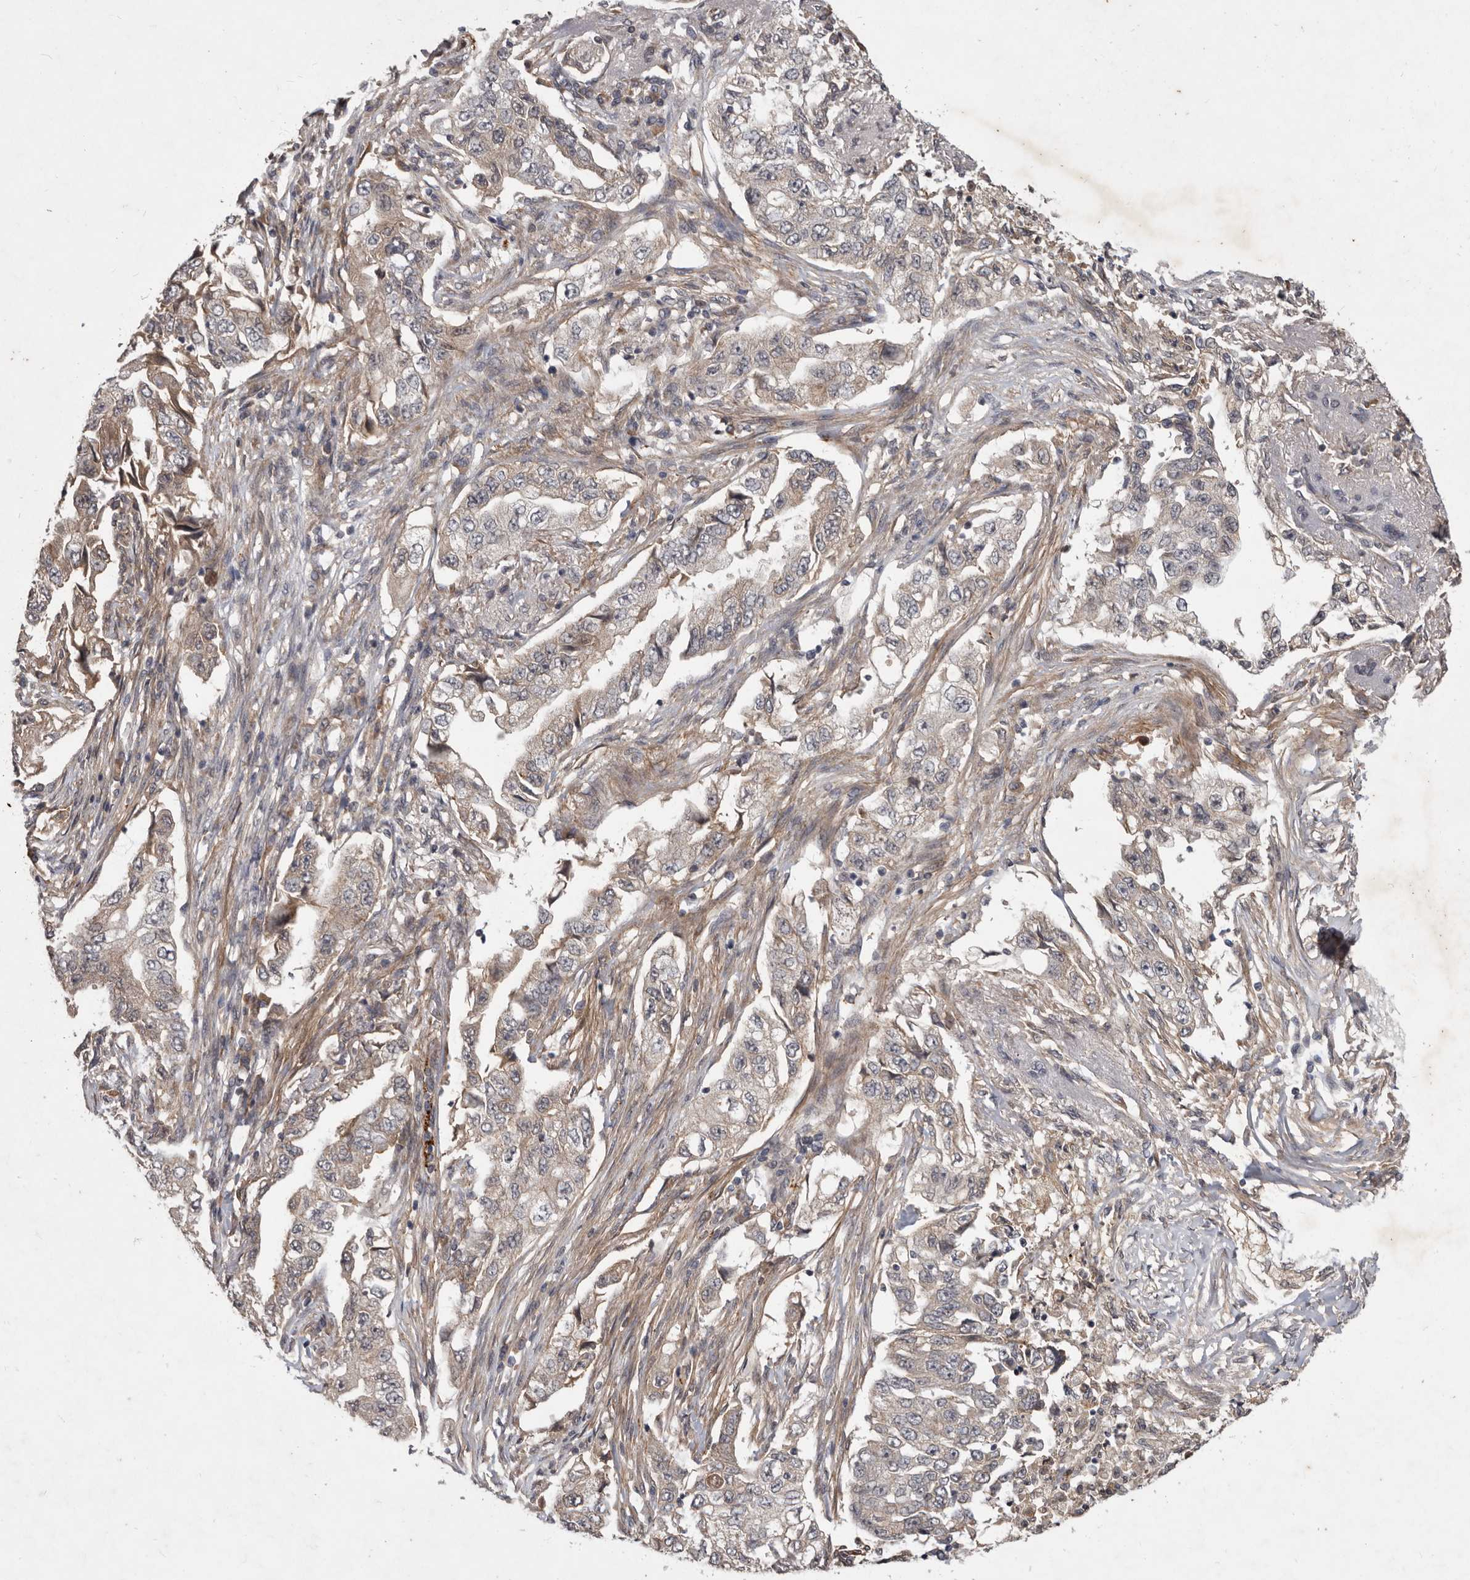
{"staining": {"intensity": "weak", "quantity": "<25%", "location": "cytoplasmic/membranous"}, "tissue": "lung cancer", "cell_type": "Tumor cells", "image_type": "cancer", "snomed": [{"axis": "morphology", "description": "Adenocarcinoma, NOS"}, {"axis": "topography", "description": "Lung"}], "caption": "Tumor cells show no significant positivity in lung adenocarcinoma. (Brightfield microscopy of DAB (3,3'-diaminobenzidine) immunohistochemistry (IHC) at high magnification).", "gene": "DNAJC28", "patient": {"sex": "female", "age": 51}}